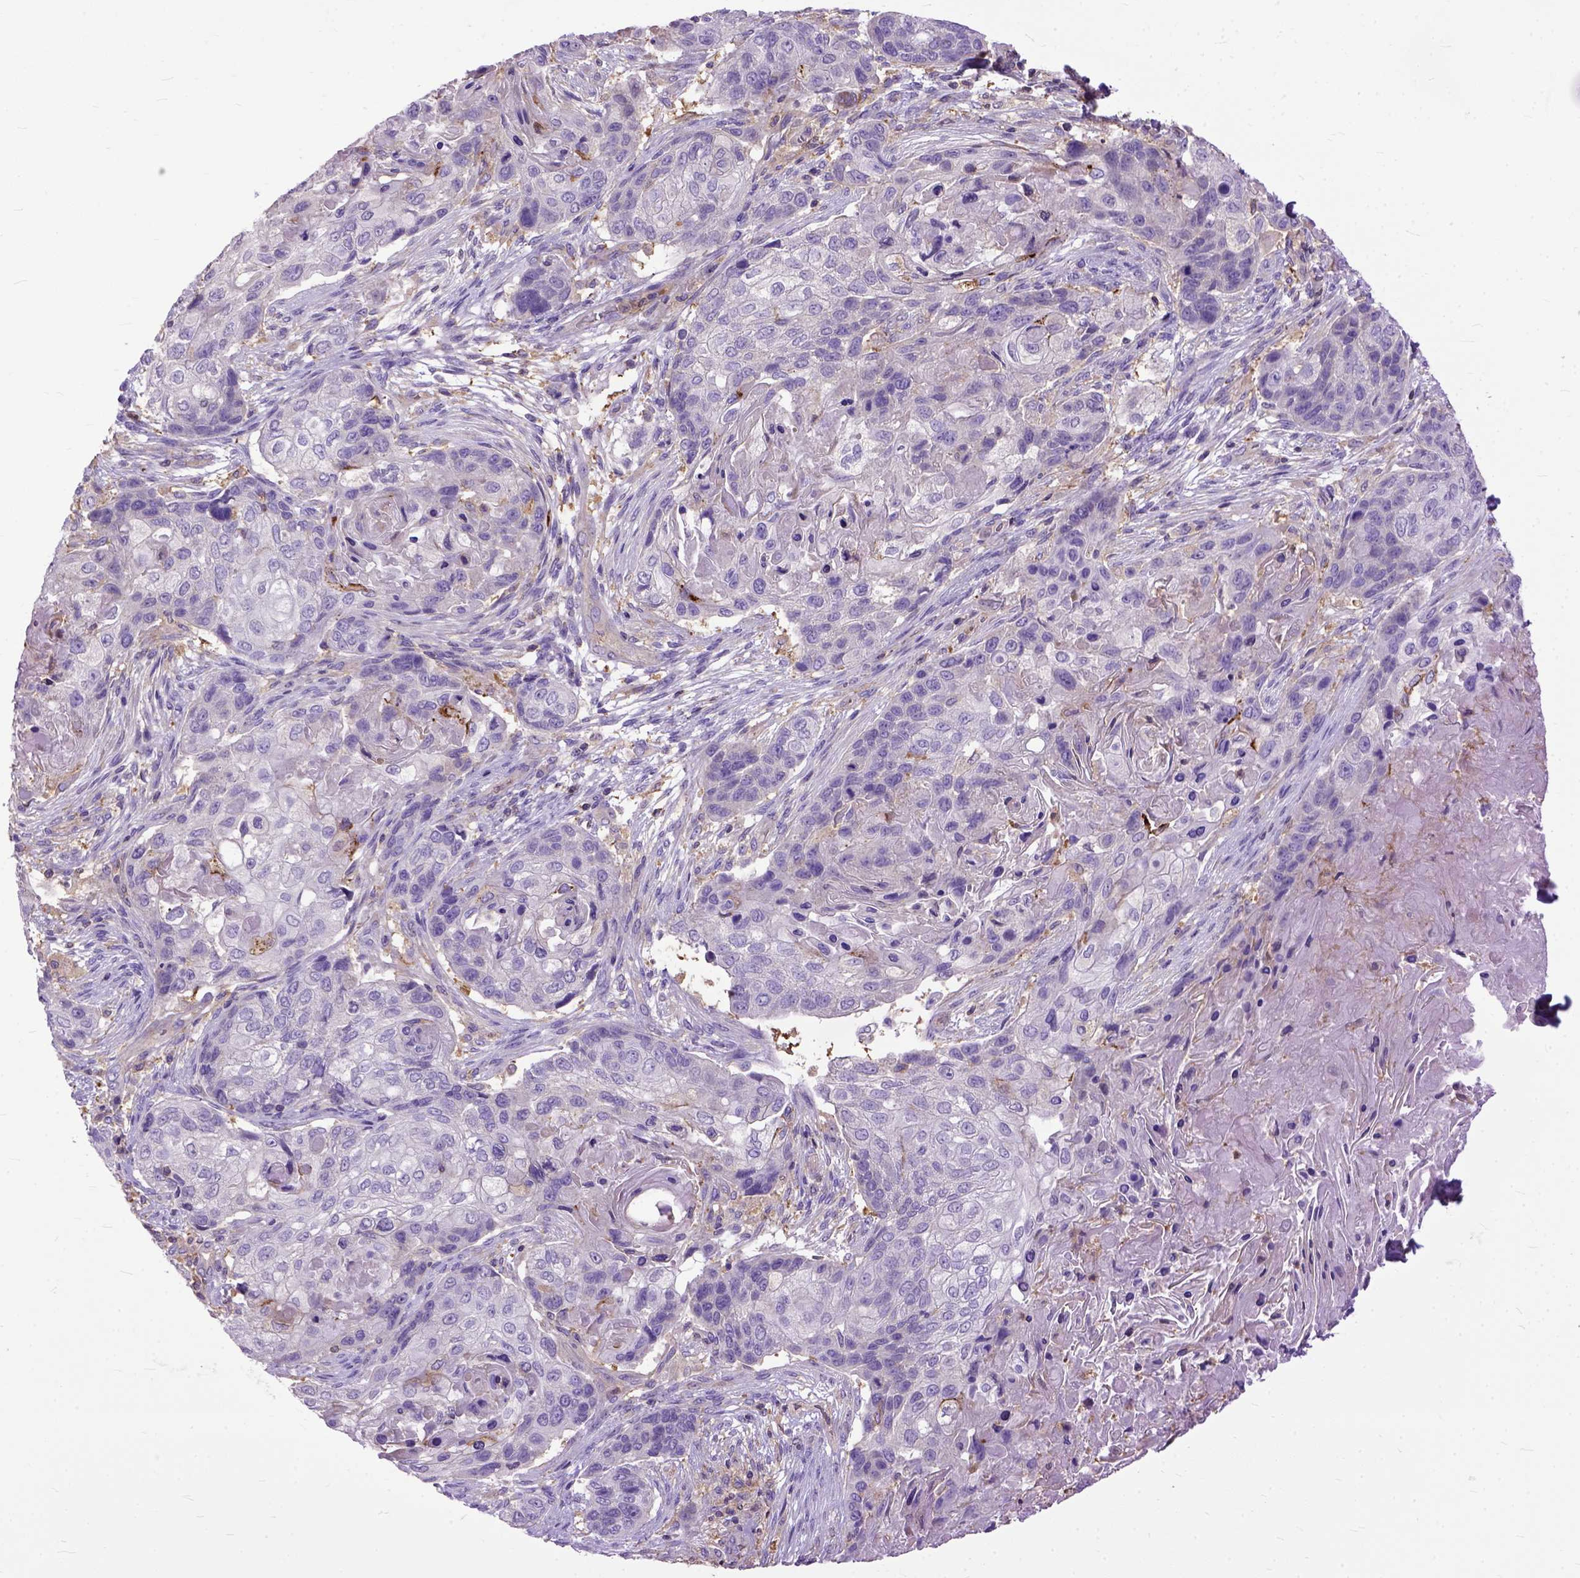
{"staining": {"intensity": "negative", "quantity": "none", "location": "none"}, "tissue": "lung cancer", "cell_type": "Tumor cells", "image_type": "cancer", "snomed": [{"axis": "morphology", "description": "Squamous cell carcinoma, NOS"}, {"axis": "topography", "description": "Lung"}], "caption": "IHC photomicrograph of human lung cancer (squamous cell carcinoma) stained for a protein (brown), which exhibits no expression in tumor cells.", "gene": "NAMPT", "patient": {"sex": "male", "age": 69}}